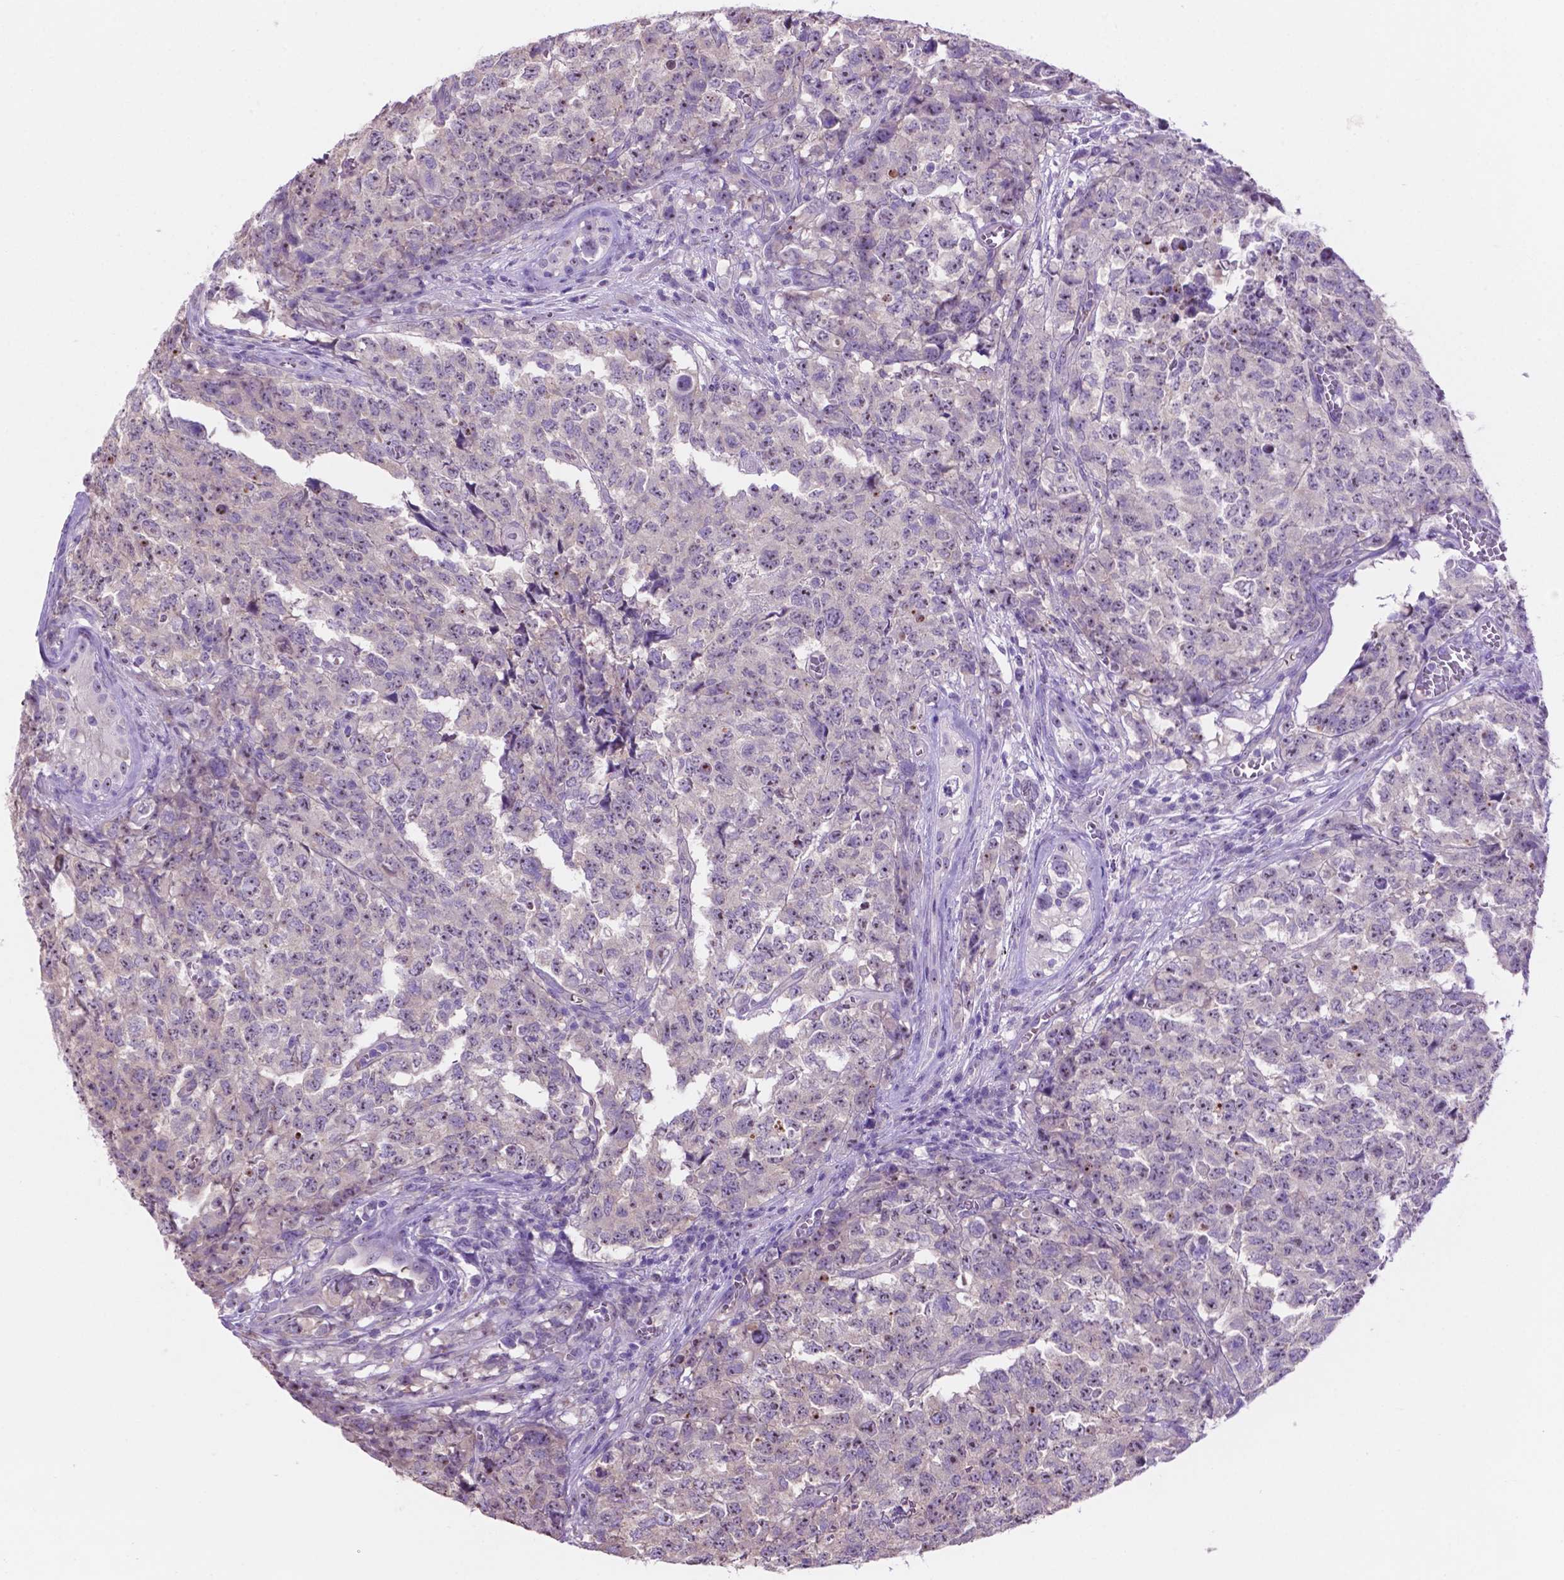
{"staining": {"intensity": "moderate", "quantity": "<25%", "location": "nuclear"}, "tissue": "testis cancer", "cell_type": "Tumor cells", "image_type": "cancer", "snomed": [{"axis": "morphology", "description": "Carcinoma, Embryonal, NOS"}, {"axis": "topography", "description": "Testis"}], "caption": "Brown immunohistochemical staining in human testis embryonal carcinoma reveals moderate nuclear staining in approximately <25% of tumor cells.", "gene": "SPDYA", "patient": {"sex": "male", "age": 23}}